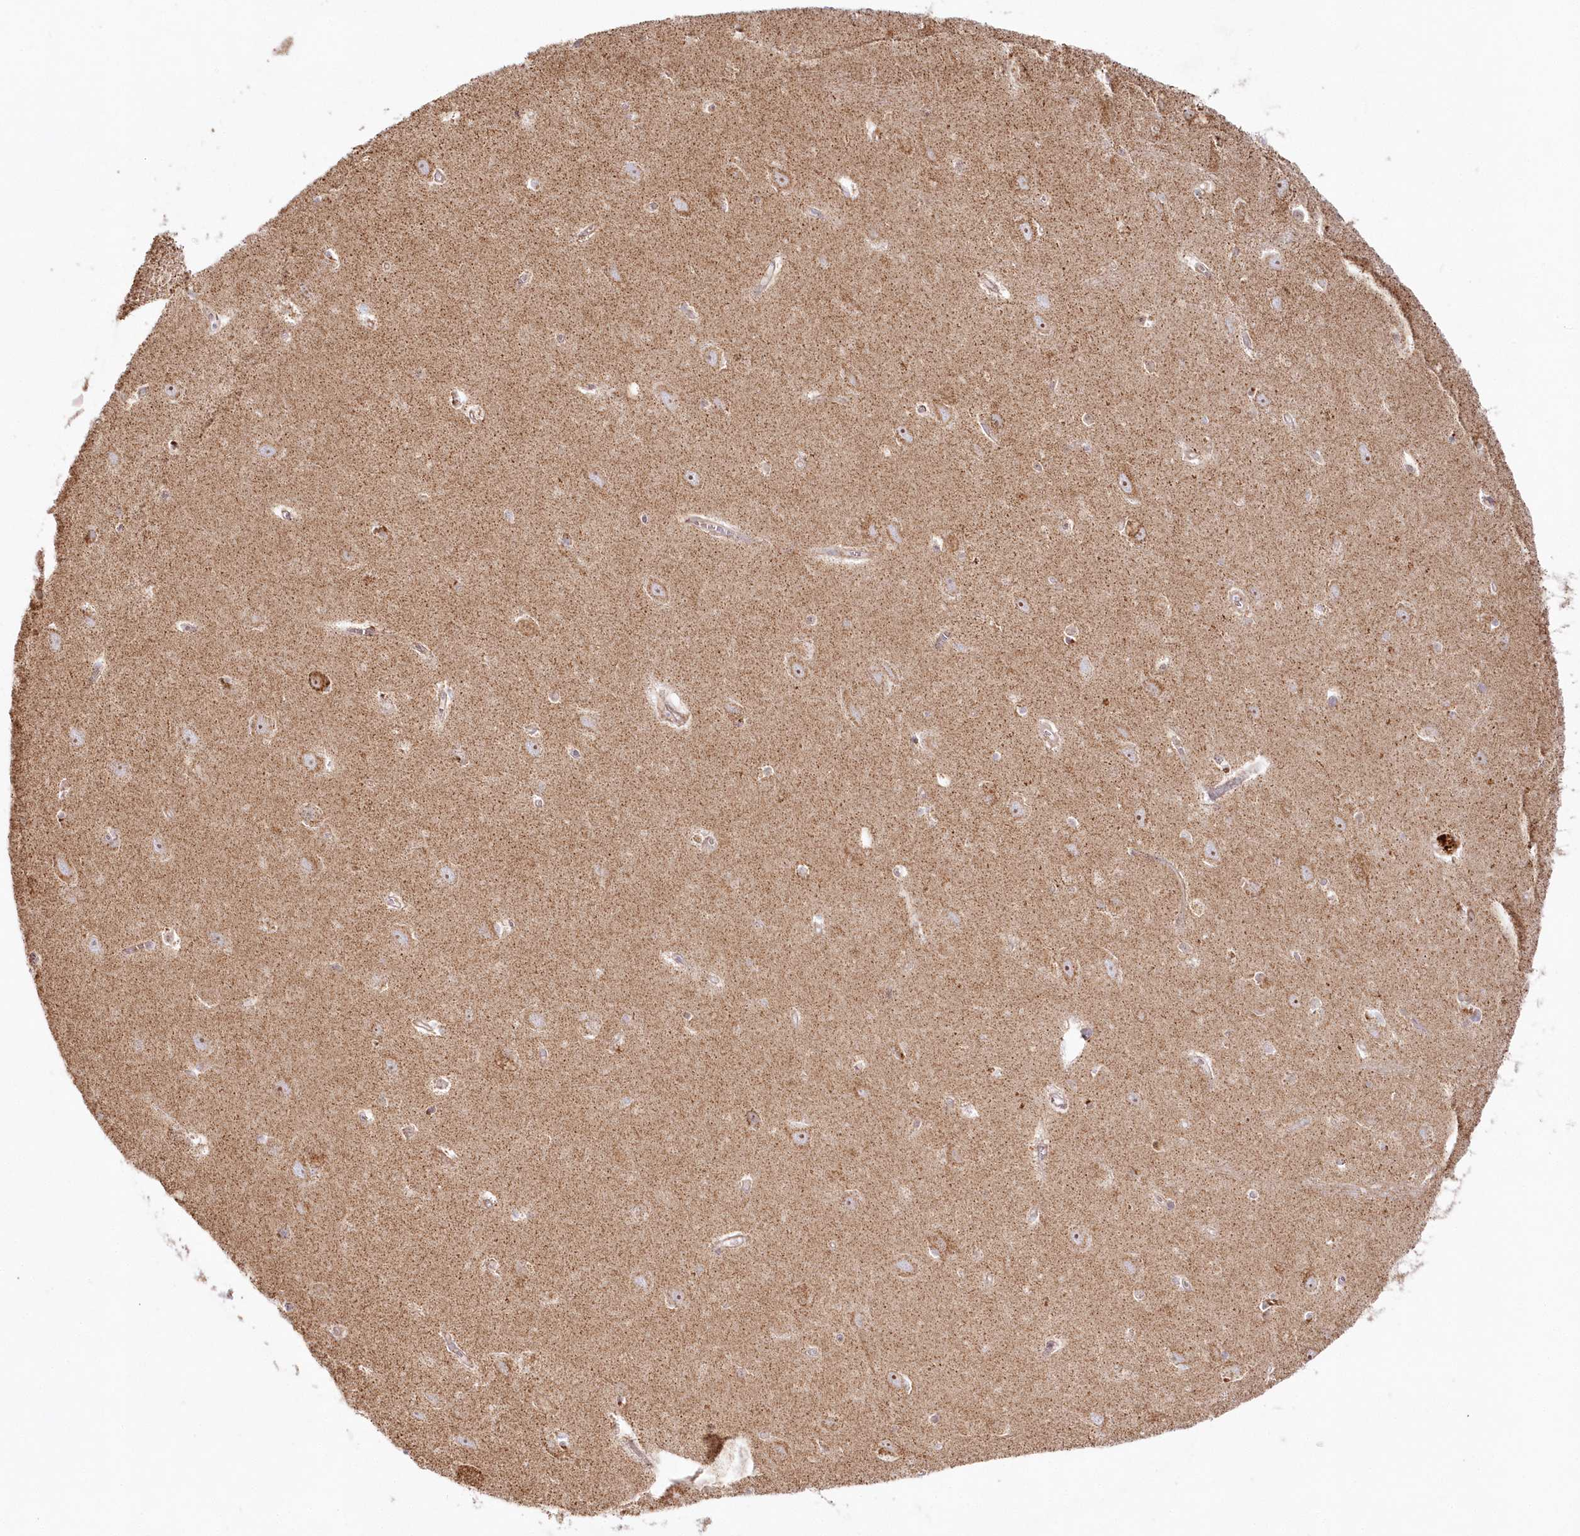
{"staining": {"intensity": "weak", "quantity": "25%-75%", "location": "cytoplasmic/membranous"}, "tissue": "hippocampus", "cell_type": "Glial cells", "image_type": "normal", "snomed": [{"axis": "morphology", "description": "Normal tissue, NOS"}, {"axis": "topography", "description": "Hippocampus"}], "caption": "Weak cytoplasmic/membranous positivity is present in about 25%-75% of glial cells in unremarkable hippocampus. Ihc stains the protein of interest in brown and the nuclei are stained blue.", "gene": "DNA2", "patient": {"sex": "female", "age": 64}}